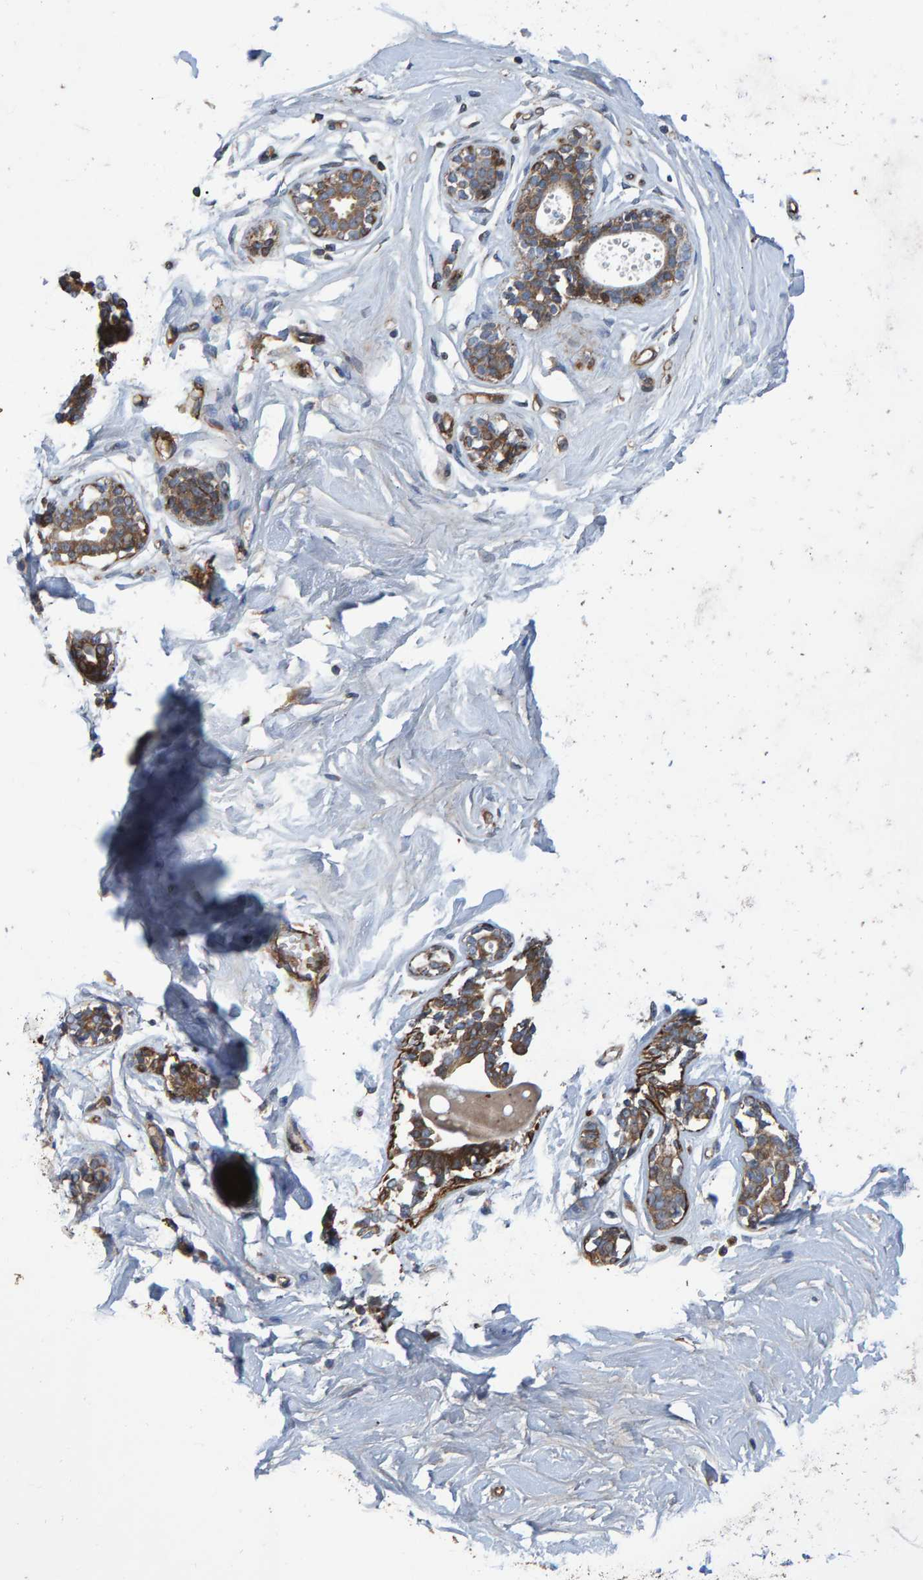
{"staining": {"intensity": "negative", "quantity": "none", "location": "none"}, "tissue": "breast", "cell_type": "Adipocytes", "image_type": "normal", "snomed": [{"axis": "morphology", "description": "Normal tissue, NOS"}, {"axis": "topography", "description": "Breast"}], "caption": "Adipocytes are negative for brown protein staining in benign breast.", "gene": "SLIT2", "patient": {"sex": "female", "age": 23}}